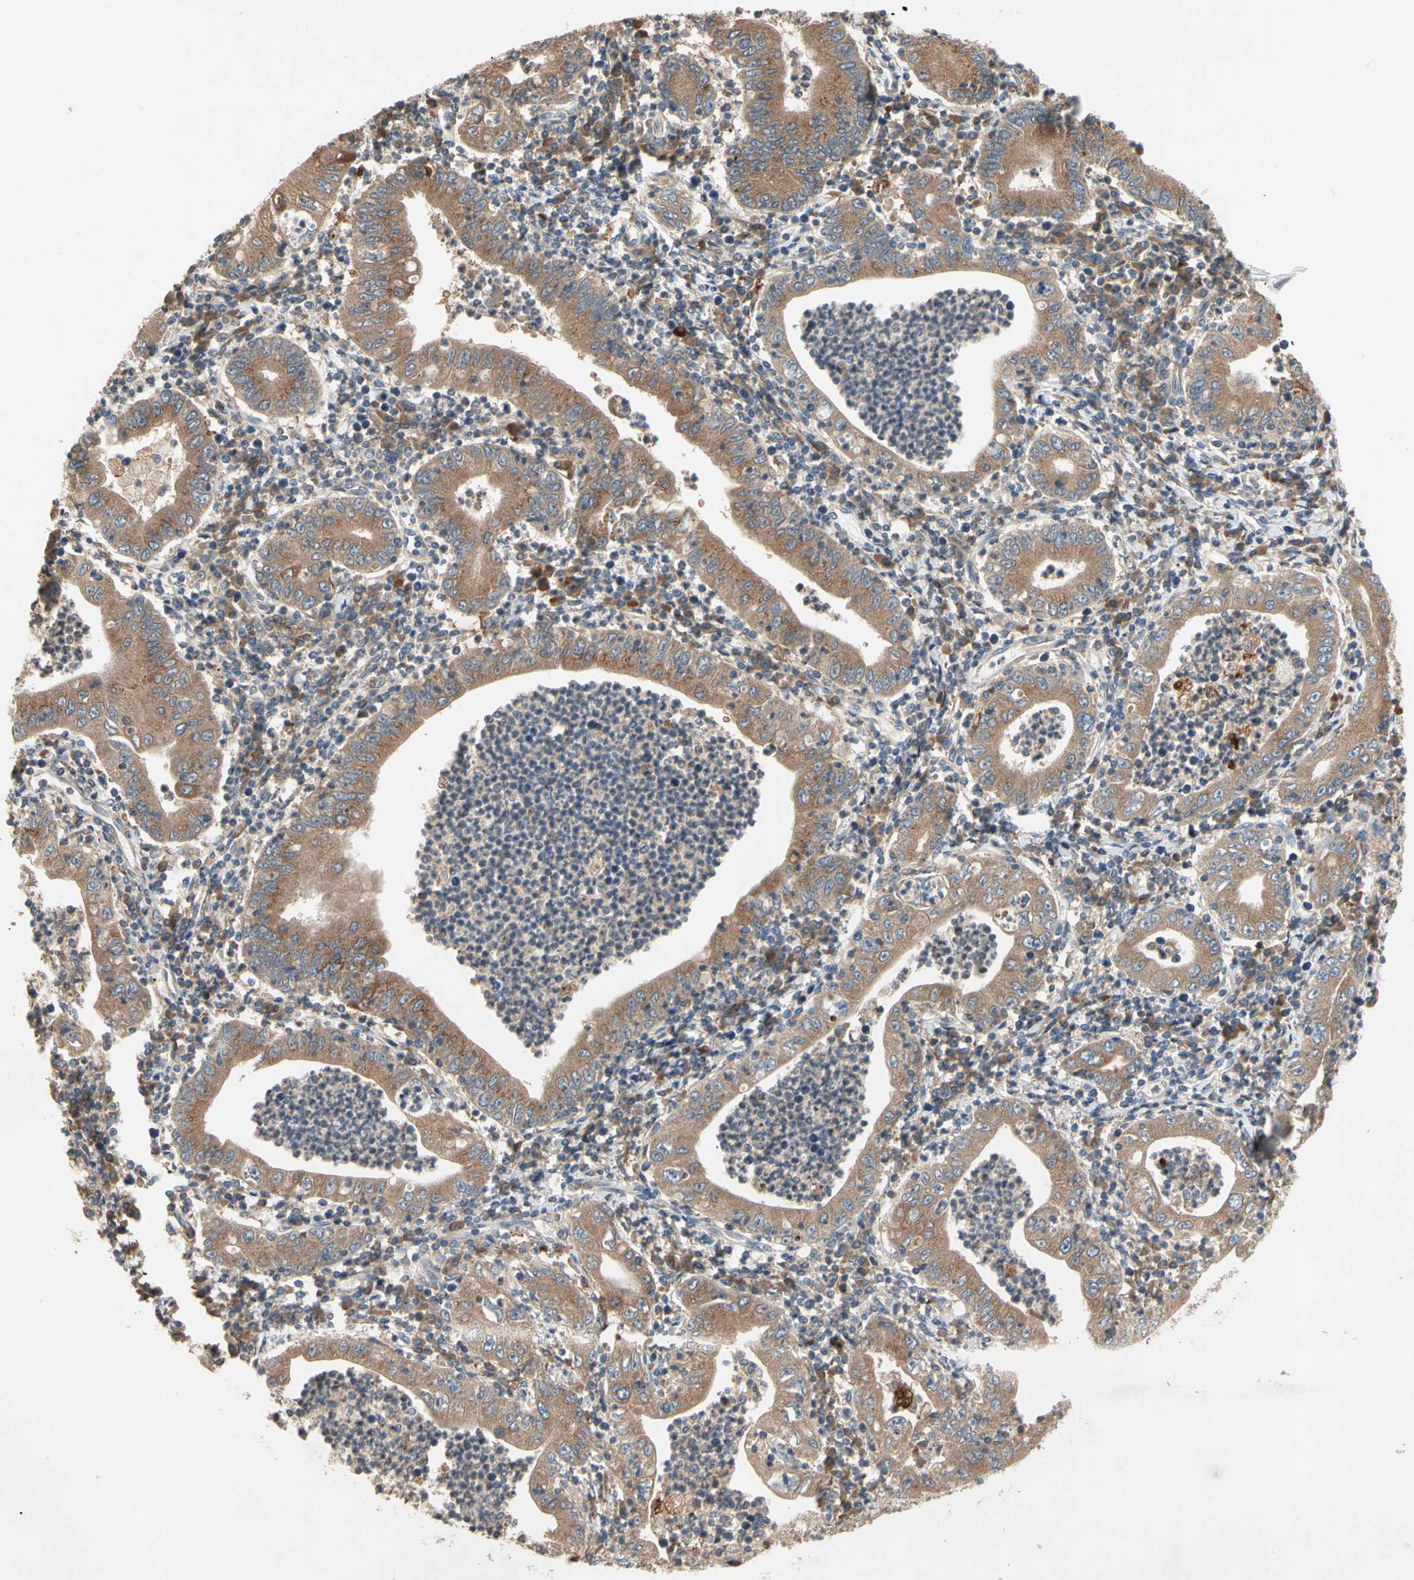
{"staining": {"intensity": "moderate", "quantity": ">75%", "location": "cytoplasmic/membranous"}, "tissue": "stomach cancer", "cell_type": "Tumor cells", "image_type": "cancer", "snomed": [{"axis": "morphology", "description": "Normal tissue, NOS"}, {"axis": "morphology", "description": "Adenocarcinoma, NOS"}, {"axis": "topography", "description": "Esophagus"}, {"axis": "topography", "description": "Stomach, upper"}, {"axis": "topography", "description": "Peripheral nerve tissue"}], "caption": "Stomach cancer stained with a protein marker displays moderate staining in tumor cells.", "gene": "XYLT1", "patient": {"sex": "male", "age": 62}}